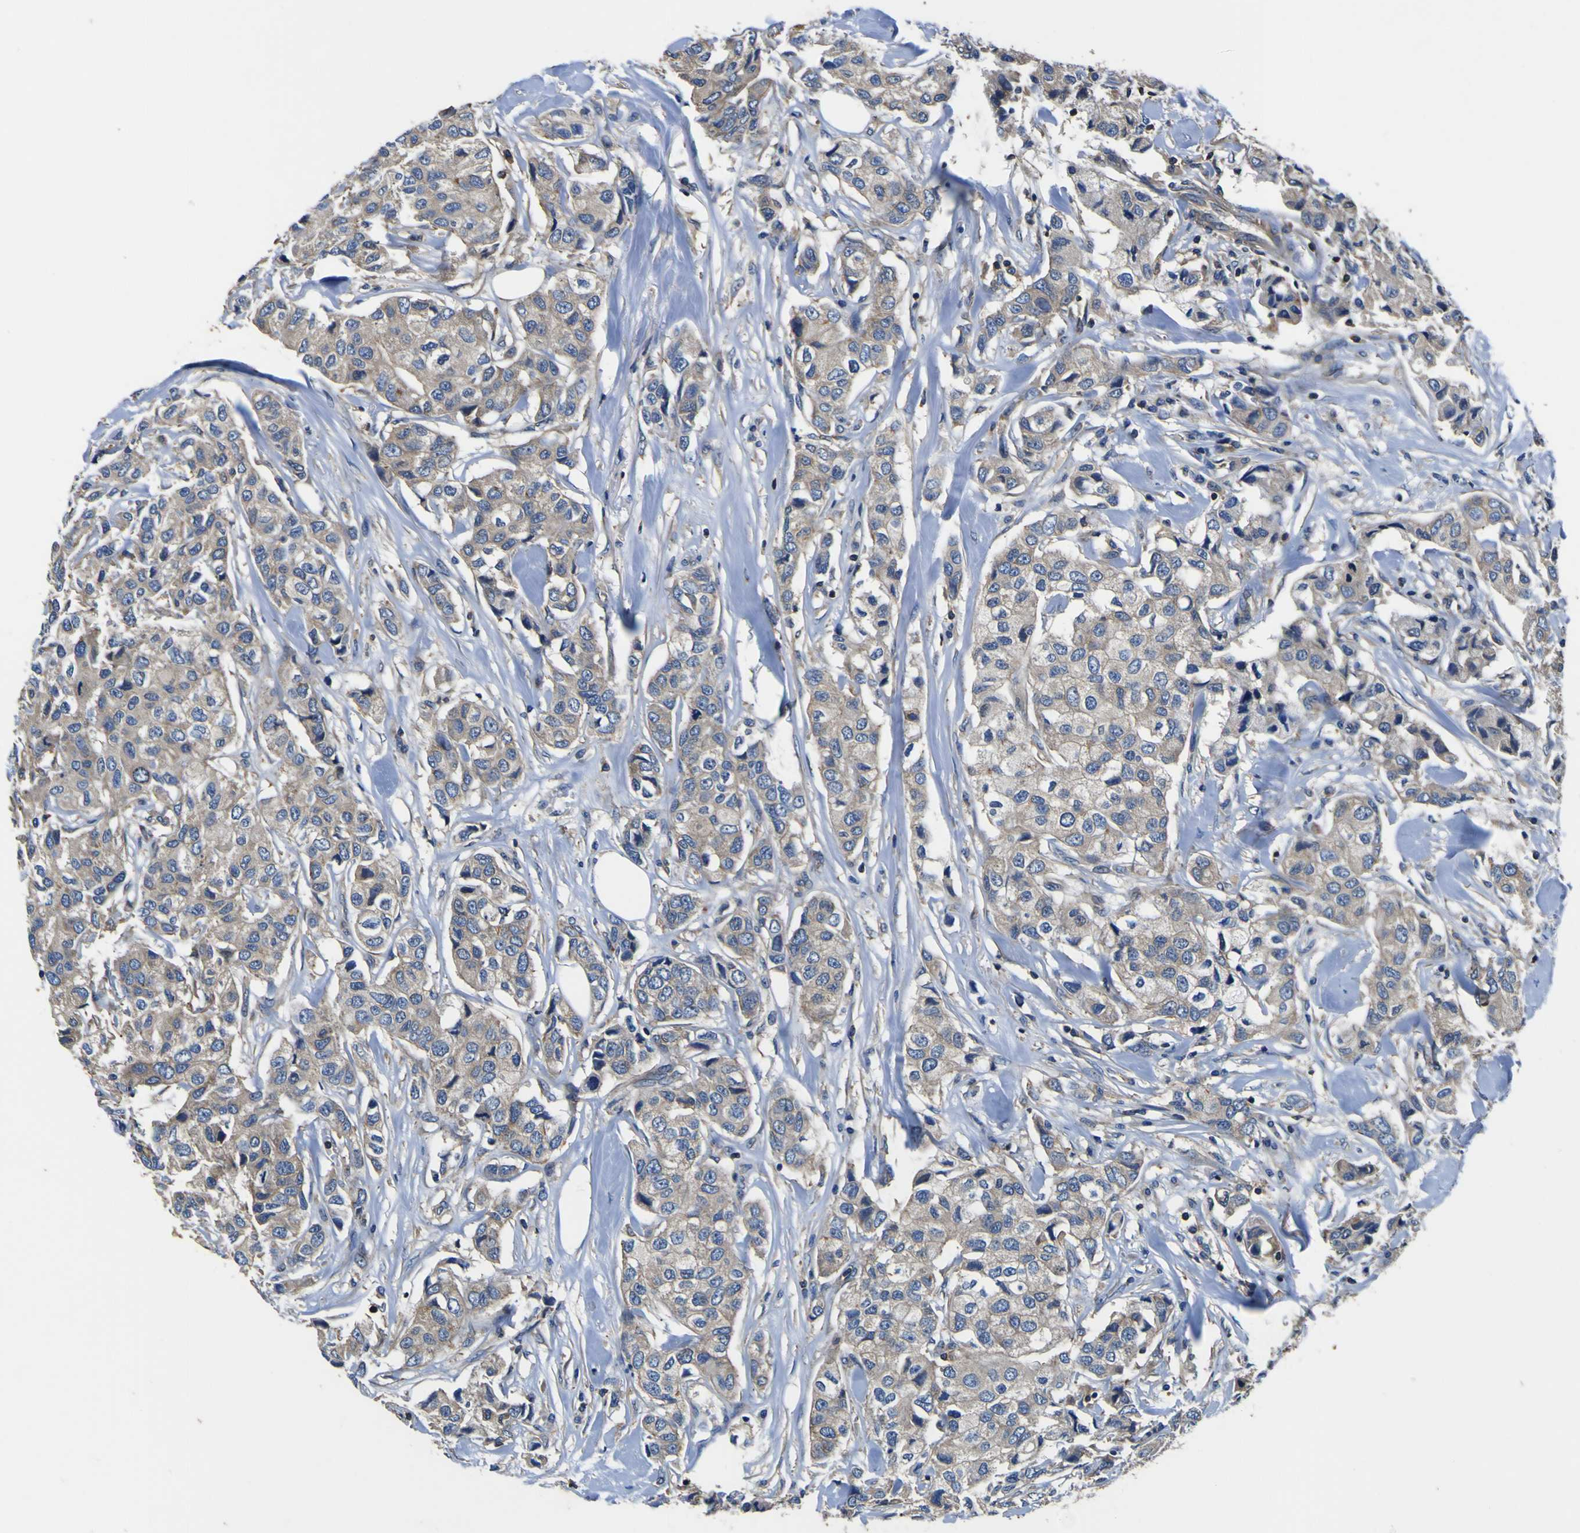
{"staining": {"intensity": "weak", "quantity": ">75%", "location": "cytoplasmic/membranous"}, "tissue": "breast cancer", "cell_type": "Tumor cells", "image_type": "cancer", "snomed": [{"axis": "morphology", "description": "Duct carcinoma"}, {"axis": "topography", "description": "Breast"}], "caption": "Protein staining of breast intraductal carcinoma tissue displays weak cytoplasmic/membranous expression in approximately >75% of tumor cells.", "gene": "CNR2", "patient": {"sex": "female", "age": 80}}